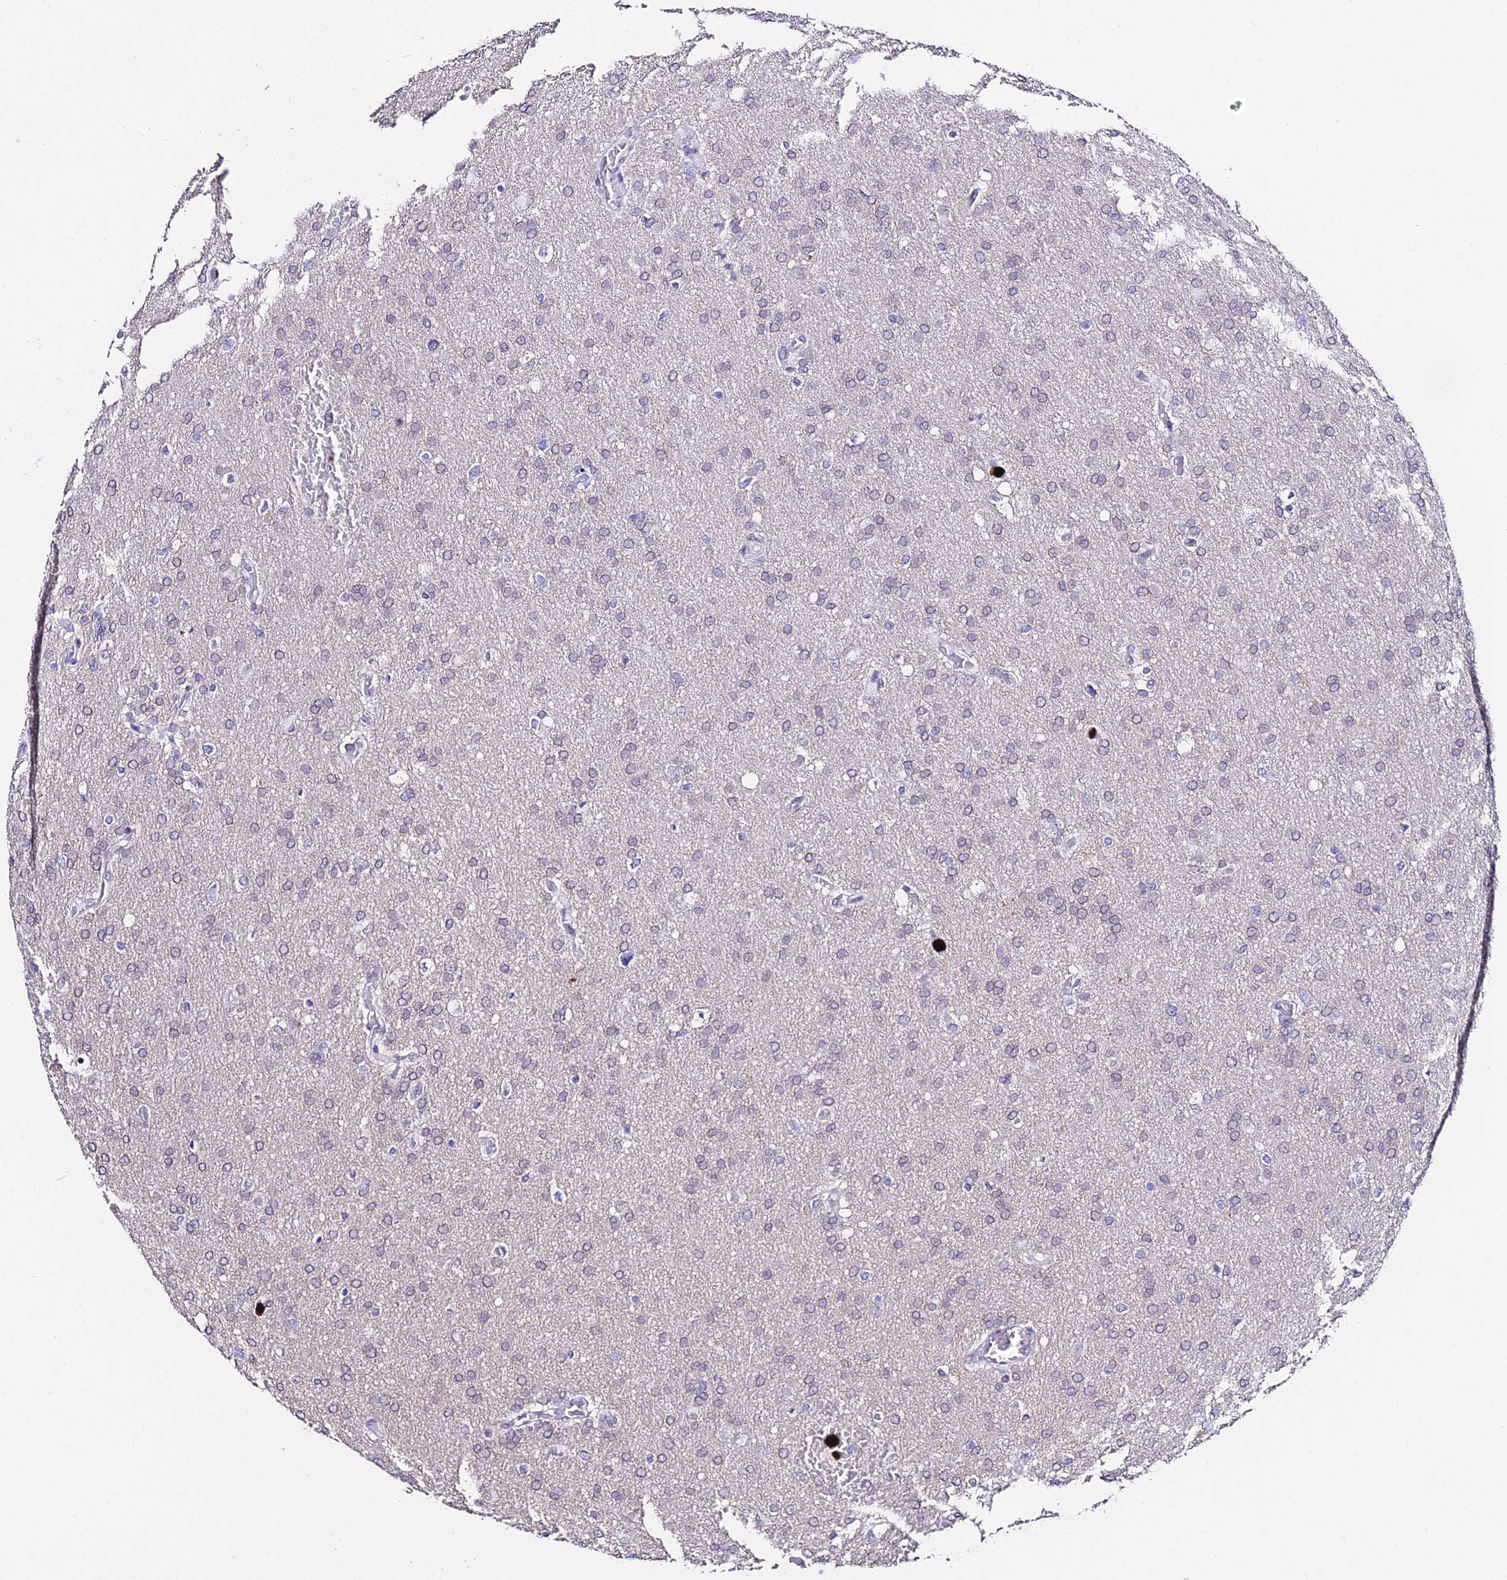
{"staining": {"intensity": "negative", "quantity": "none", "location": "none"}, "tissue": "glioma", "cell_type": "Tumor cells", "image_type": "cancer", "snomed": [{"axis": "morphology", "description": "Glioma, malignant, High grade"}, {"axis": "topography", "description": "Cerebral cortex"}], "caption": "Immunohistochemical staining of human glioma demonstrates no significant expression in tumor cells.", "gene": "MCM10", "patient": {"sex": "female", "age": 36}}